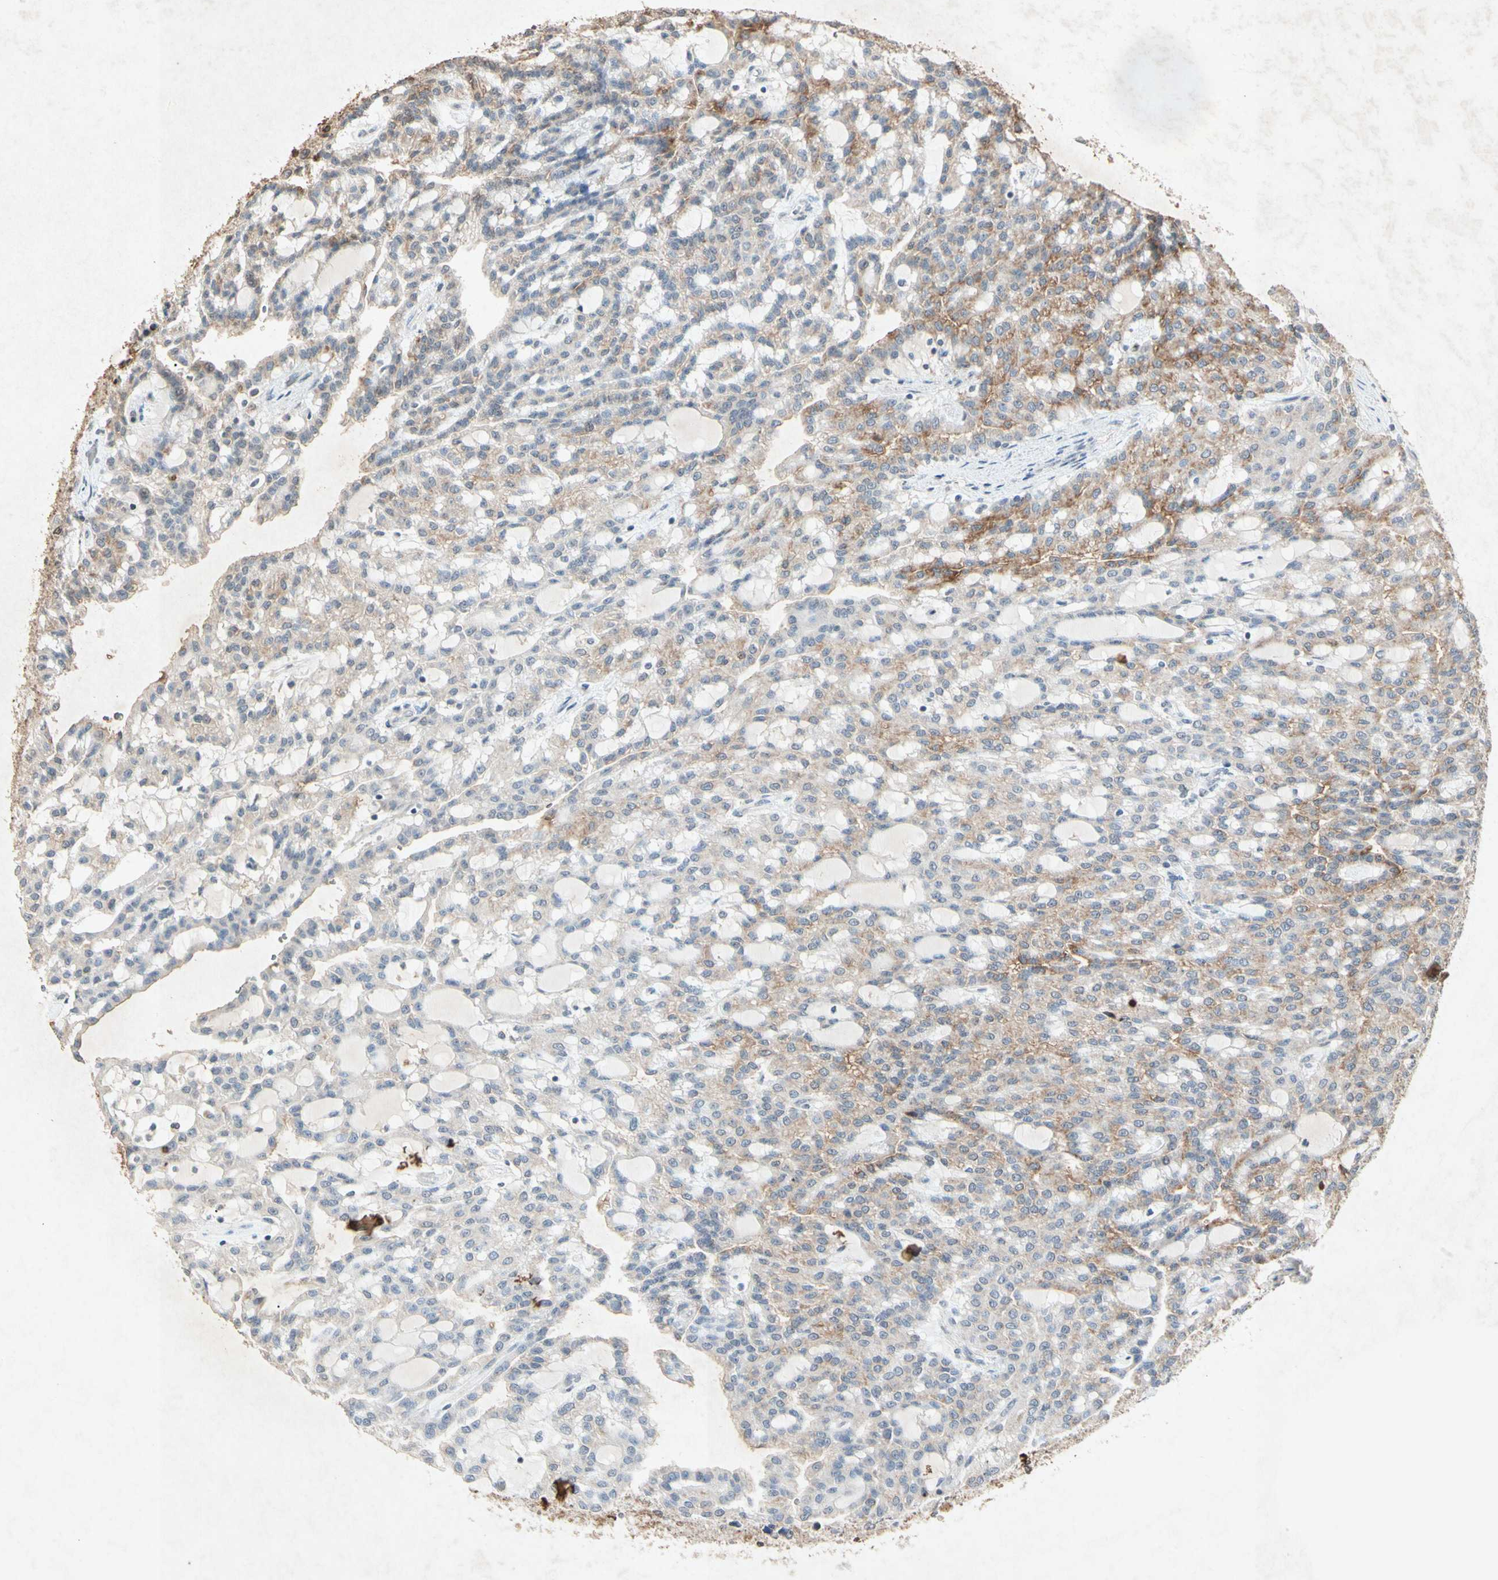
{"staining": {"intensity": "moderate", "quantity": "25%-75%", "location": "cytoplasmic/membranous"}, "tissue": "renal cancer", "cell_type": "Tumor cells", "image_type": "cancer", "snomed": [{"axis": "morphology", "description": "Adenocarcinoma, NOS"}, {"axis": "topography", "description": "Kidney"}], "caption": "Human renal adenocarcinoma stained for a protein (brown) shows moderate cytoplasmic/membranous positive staining in about 25%-75% of tumor cells.", "gene": "MSRB1", "patient": {"sex": "male", "age": 63}}